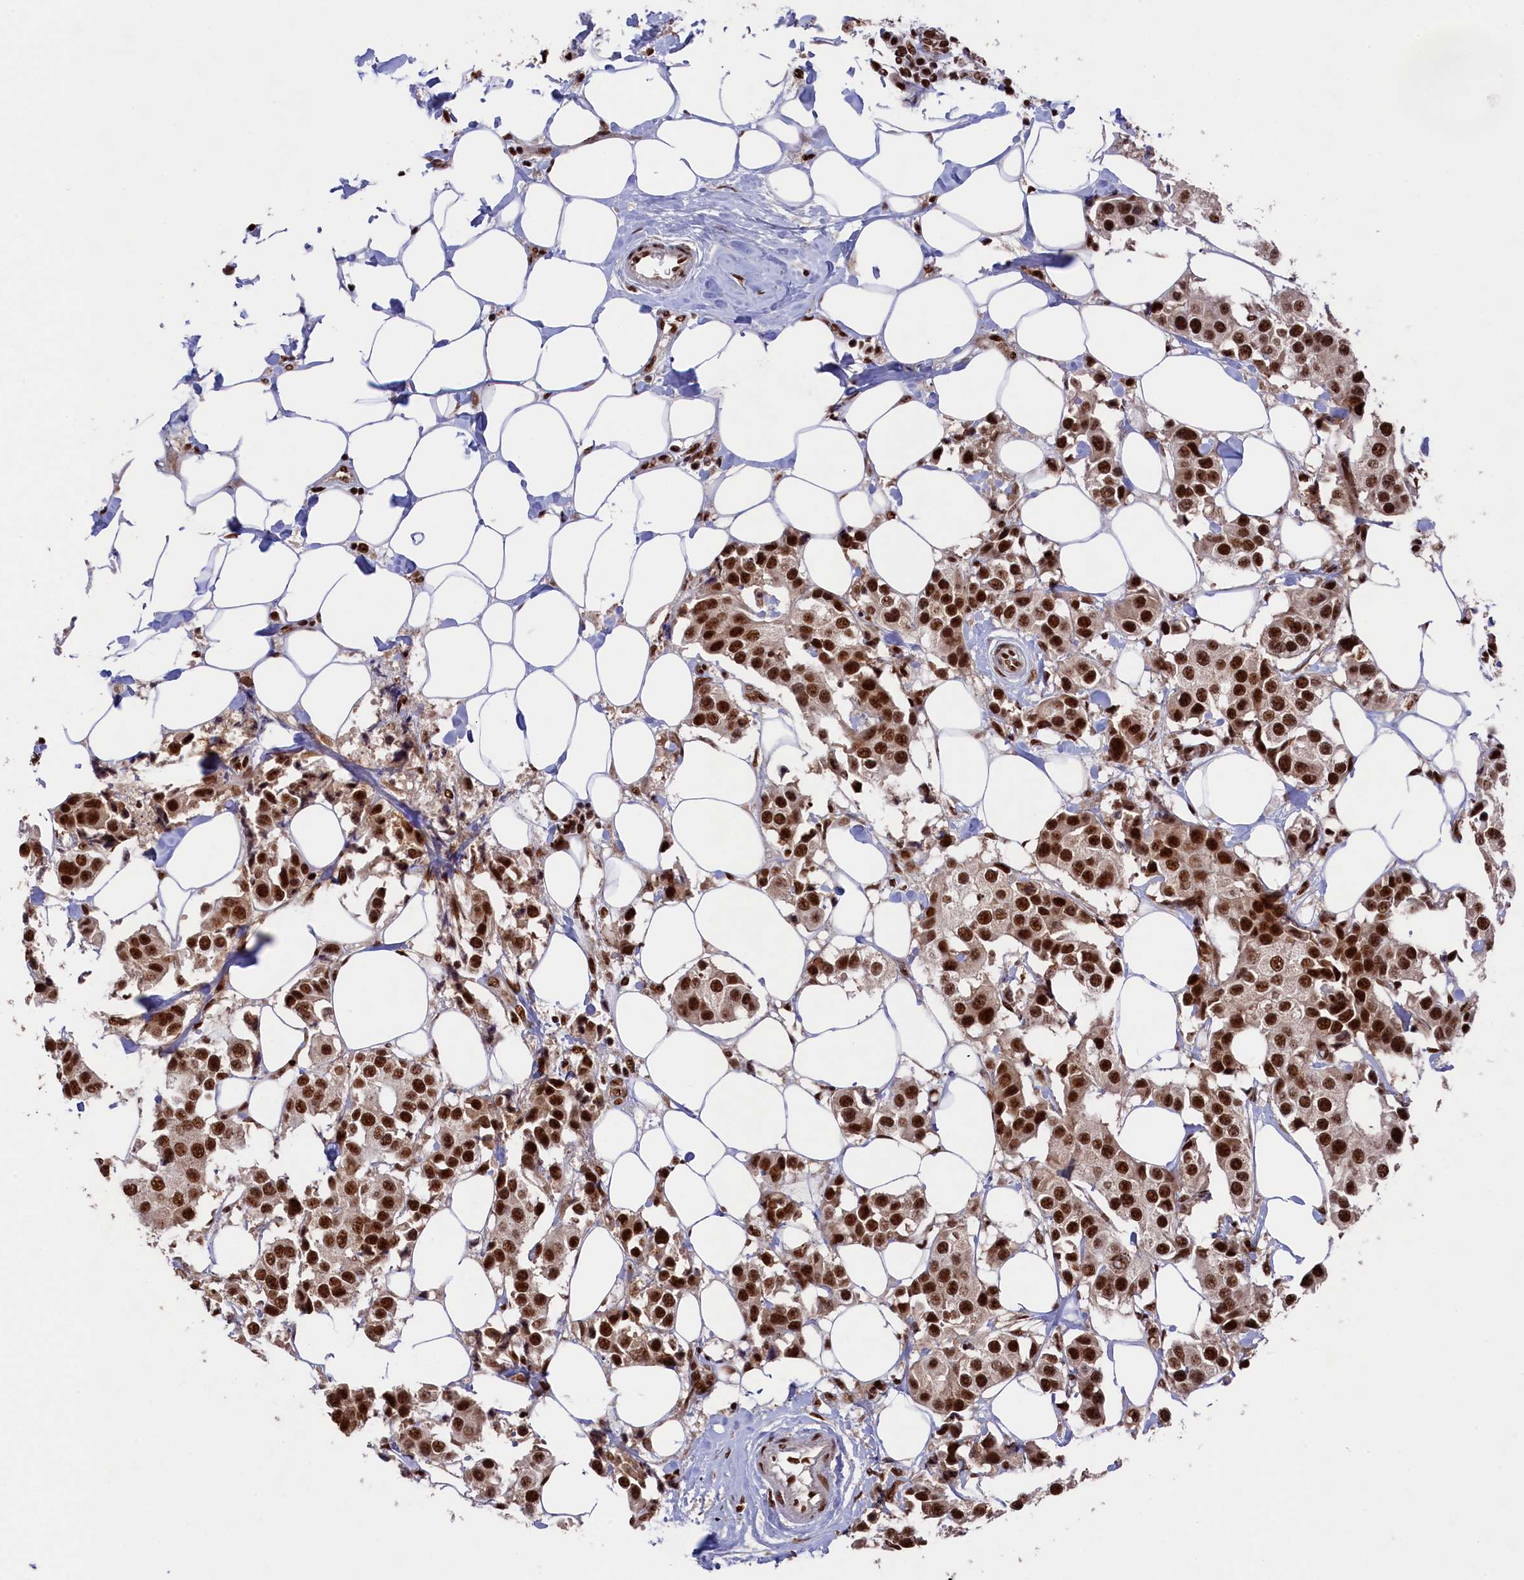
{"staining": {"intensity": "strong", "quantity": ">75%", "location": "nuclear"}, "tissue": "breast cancer", "cell_type": "Tumor cells", "image_type": "cancer", "snomed": [{"axis": "morphology", "description": "Normal tissue, NOS"}, {"axis": "morphology", "description": "Duct carcinoma"}, {"axis": "topography", "description": "Breast"}], "caption": "A high amount of strong nuclear positivity is seen in about >75% of tumor cells in breast cancer tissue. Immunohistochemistry stains the protein in brown and the nuclei are stained blue.", "gene": "PRPF31", "patient": {"sex": "female", "age": 39}}